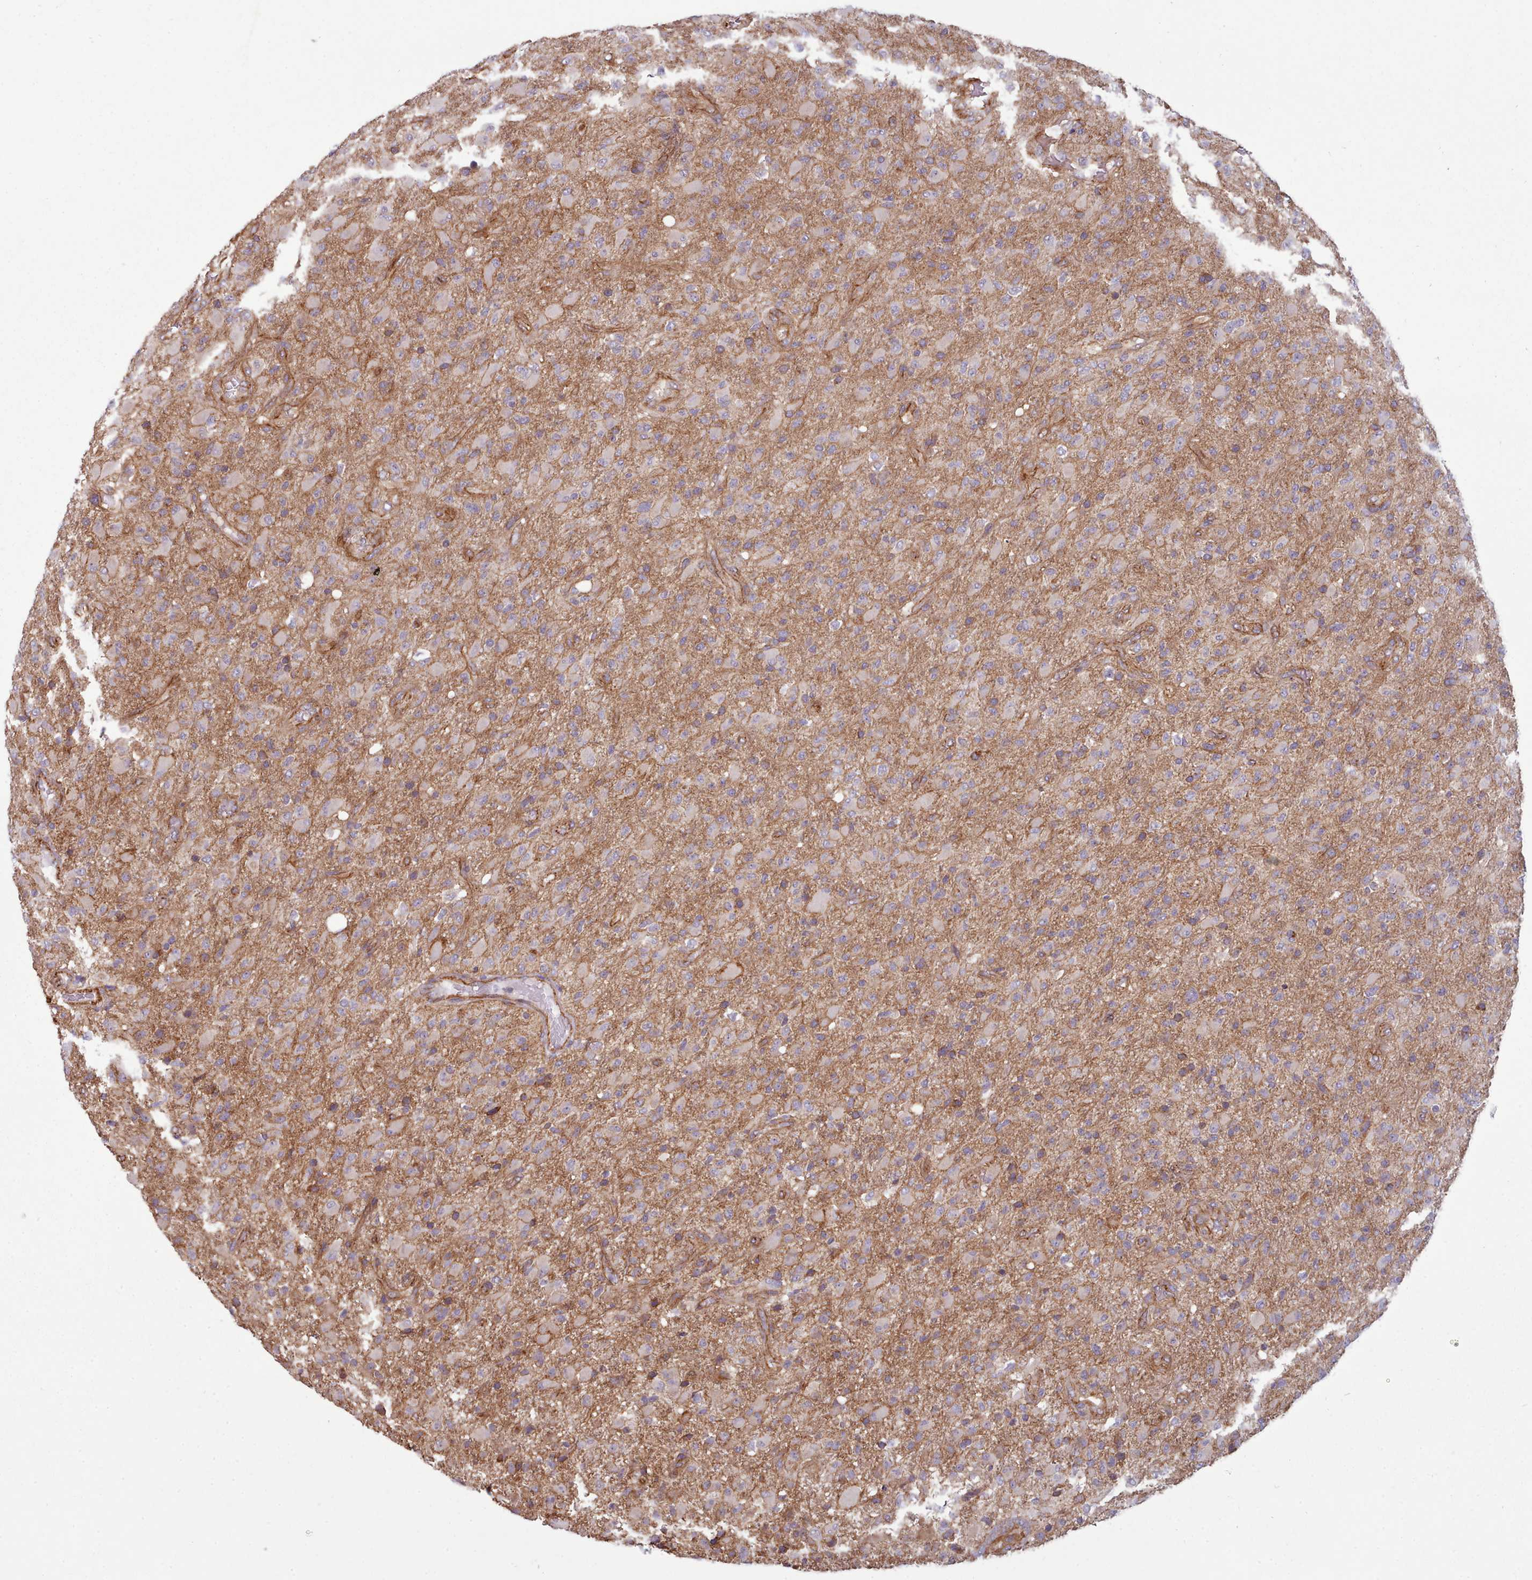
{"staining": {"intensity": "weak", "quantity": "<25%", "location": "cytoplasmic/membranous"}, "tissue": "glioma", "cell_type": "Tumor cells", "image_type": "cancer", "snomed": [{"axis": "morphology", "description": "Glioma, malignant, Low grade"}, {"axis": "topography", "description": "Brain"}], "caption": "Immunohistochemical staining of malignant glioma (low-grade) reveals no significant expression in tumor cells.", "gene": "MRPL46", "patient": {"sex": "male", "age": 65}}